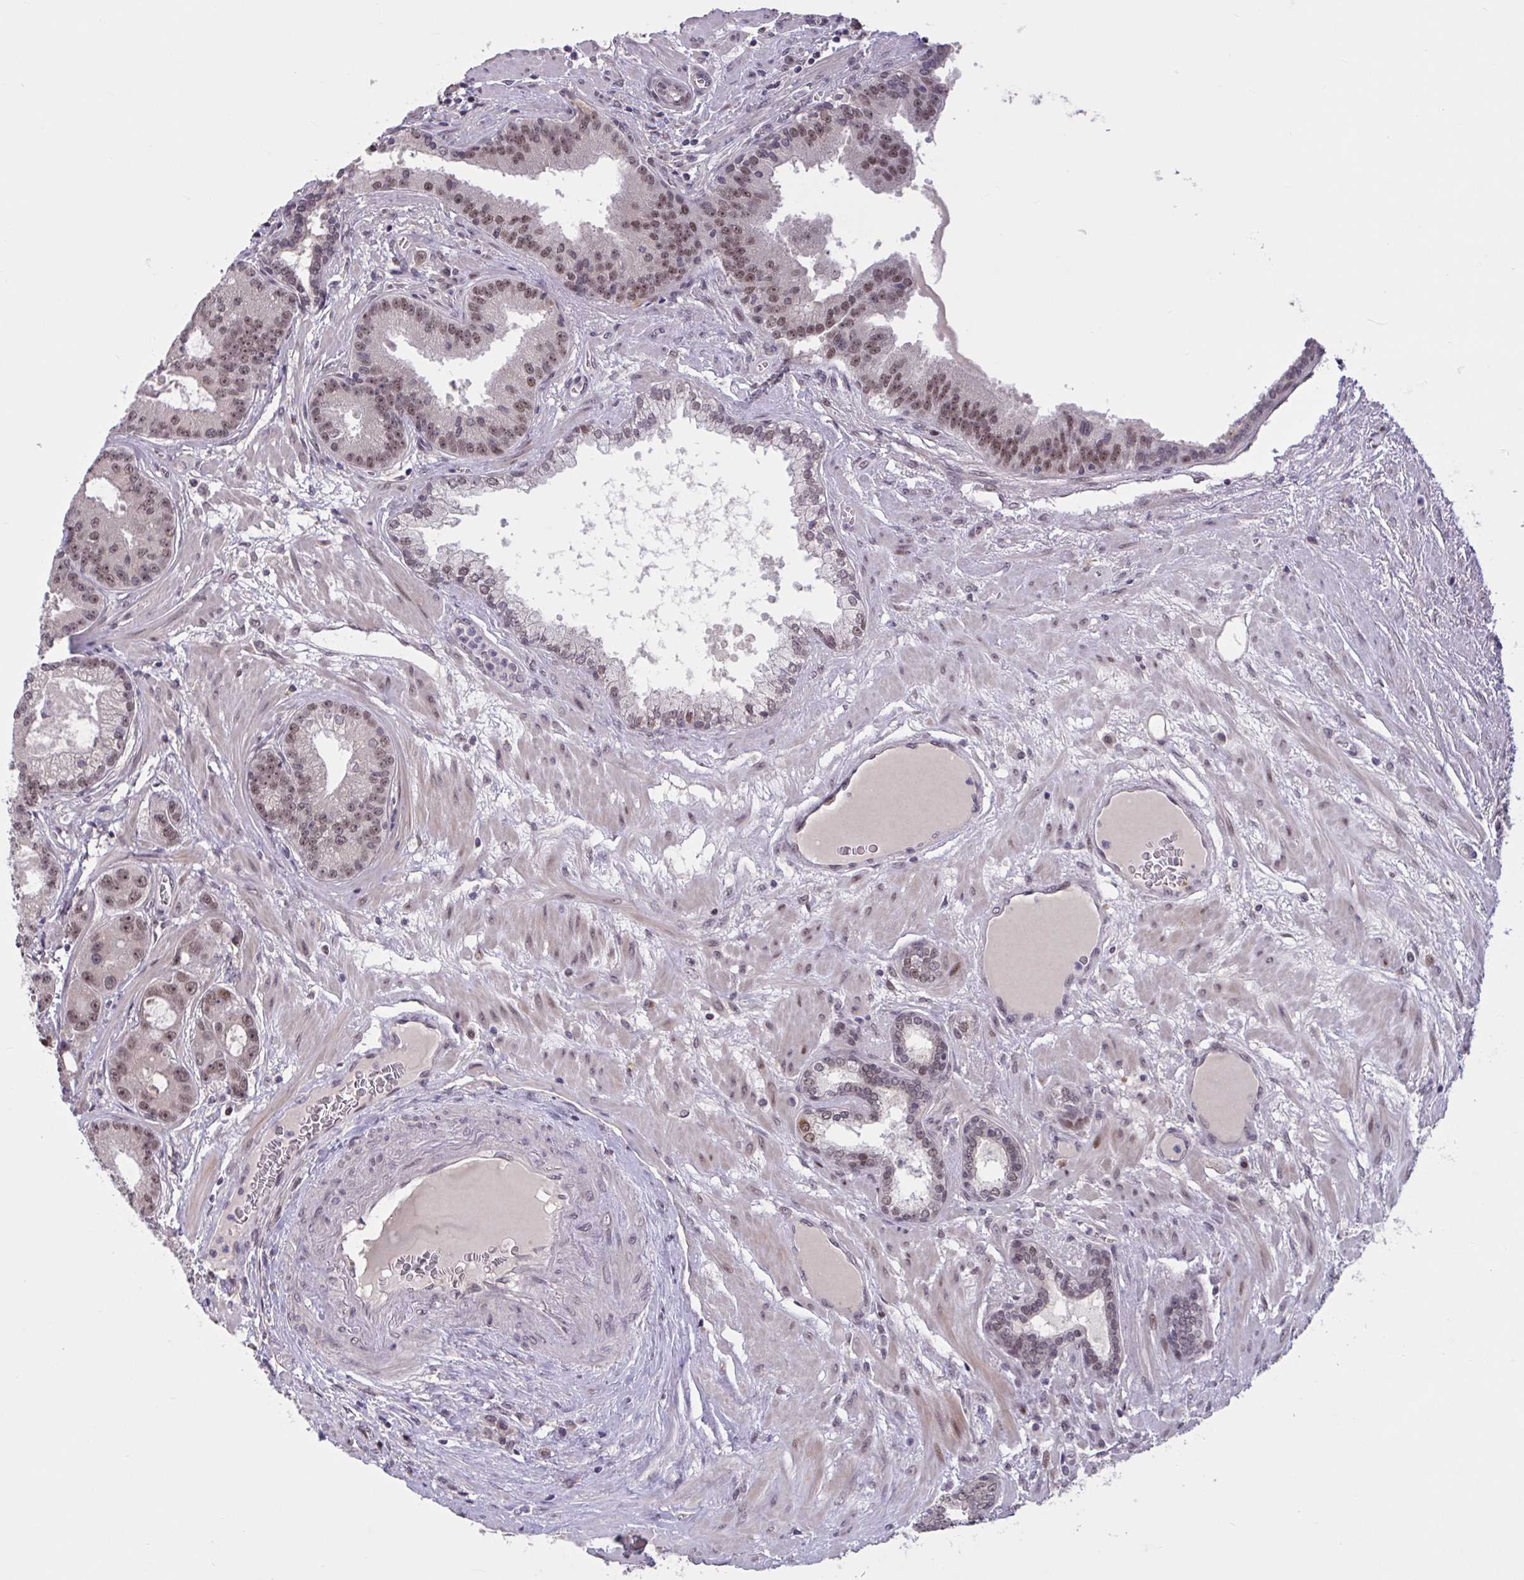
{"staining": {"intensity": "moderate", "quantity": ">75%", "location": "nuclear"}, "tissue": "prostate cancer", "cell_type": "Tumor cells", "image_type": "cancer", "snomed": [{"axis": "morphology", "description": "Adenocarcinoma, High grade"}, {"axis": "topography", "description": "Prostate"}], "caption": "There is medium levels of moderate nuclear positivity in tumor cells of adenocarcinoma (high-grade) (prostate), as demonstrated by immunohistochemical staining (brown color).", "gene": "ZNF414", "patient": {"sex": "male", "age": 65}}